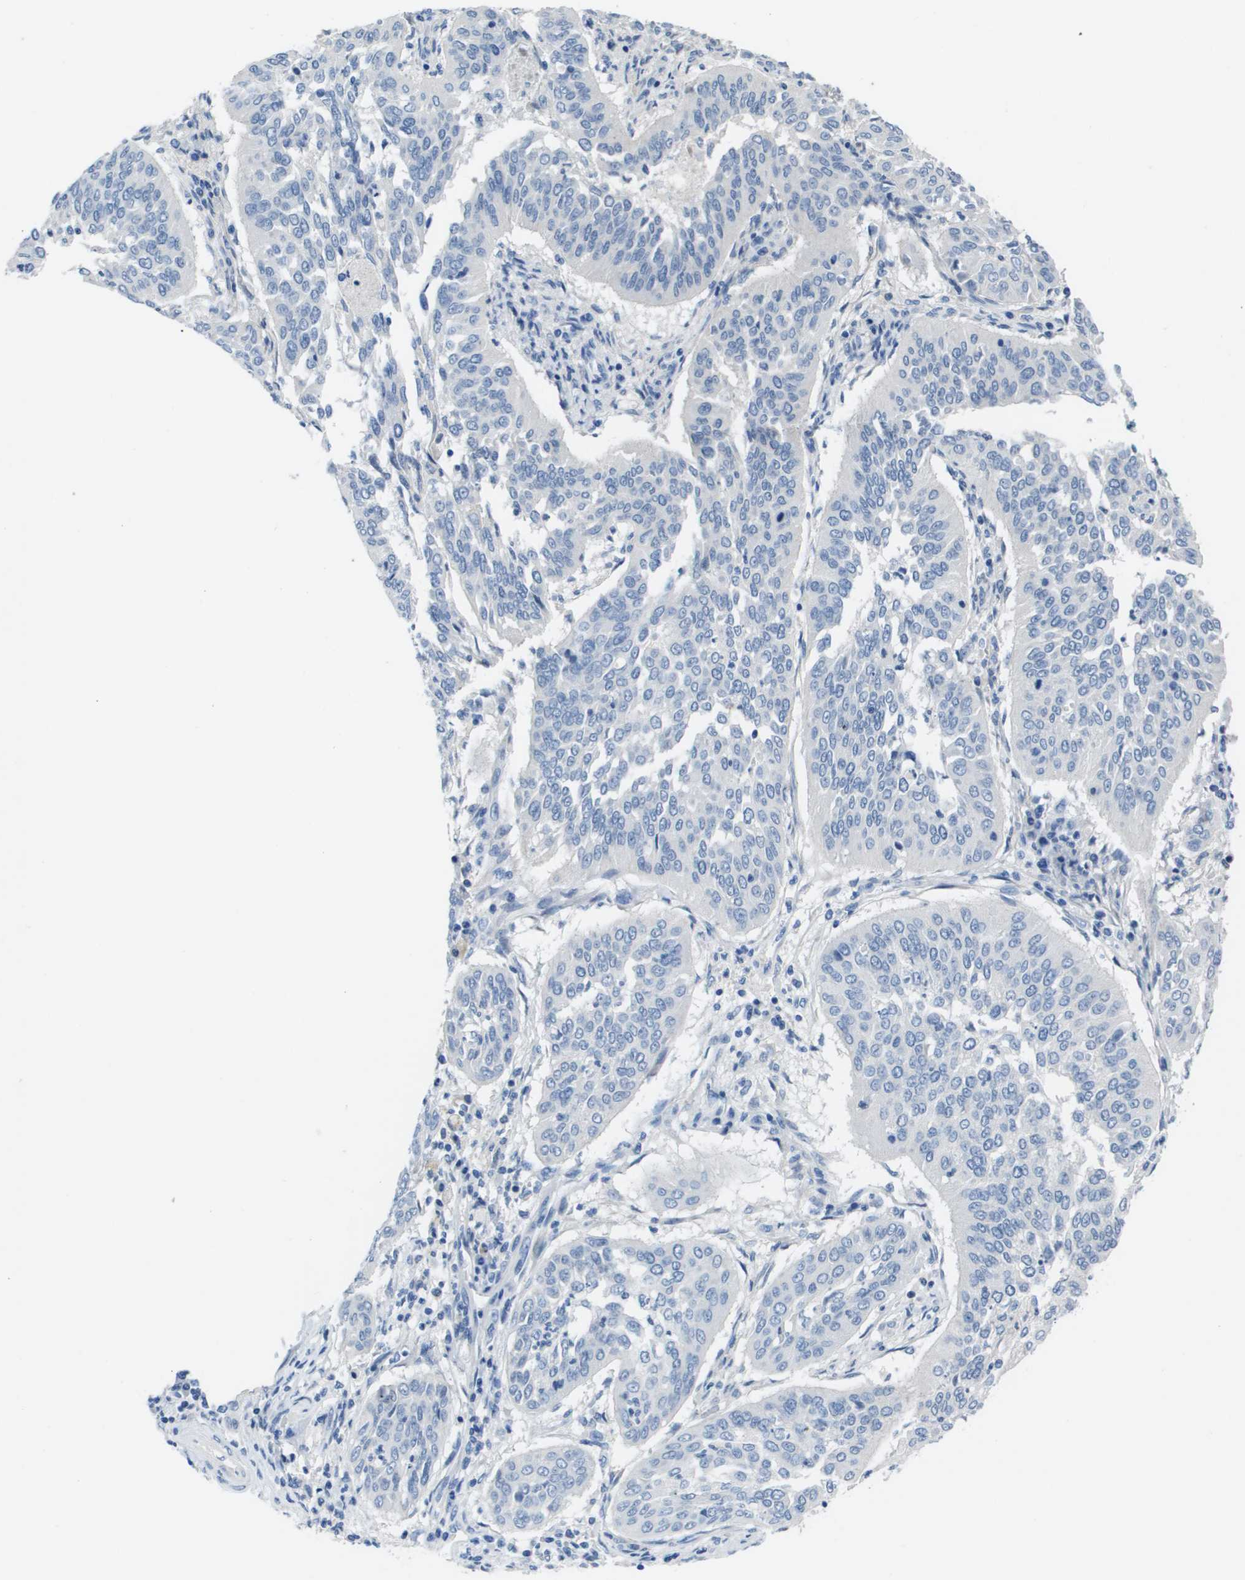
{"staining": {"intensity": "negative", "quantity": "none", "location": "none"}, "tissue": "cervical cancer", "cell_type": "Tumor cells", "image_type": "cancer", "snomed": [{"axis": "morphology", "description": "Normal tissue, NOS"}, {"axis": "morphology", "description": "Squamous cell carcinoma, NOS"}, {"axis": "topography", "description": "Cervix"}], "caption": "High magnification brightfield microscopy of cervical cancer (squamous cell carcinoma) stained with DAB (brown) and counterstained with hematoxylin (blue): tumor cells show no significant expression. (Stains: DAB immunohistochemistry with hematoxylin counter stain, Microscopy: brightfield microscopy at high magnification).", "gene": "NCS1", "patient": {"sex": "female", "age": 39}}